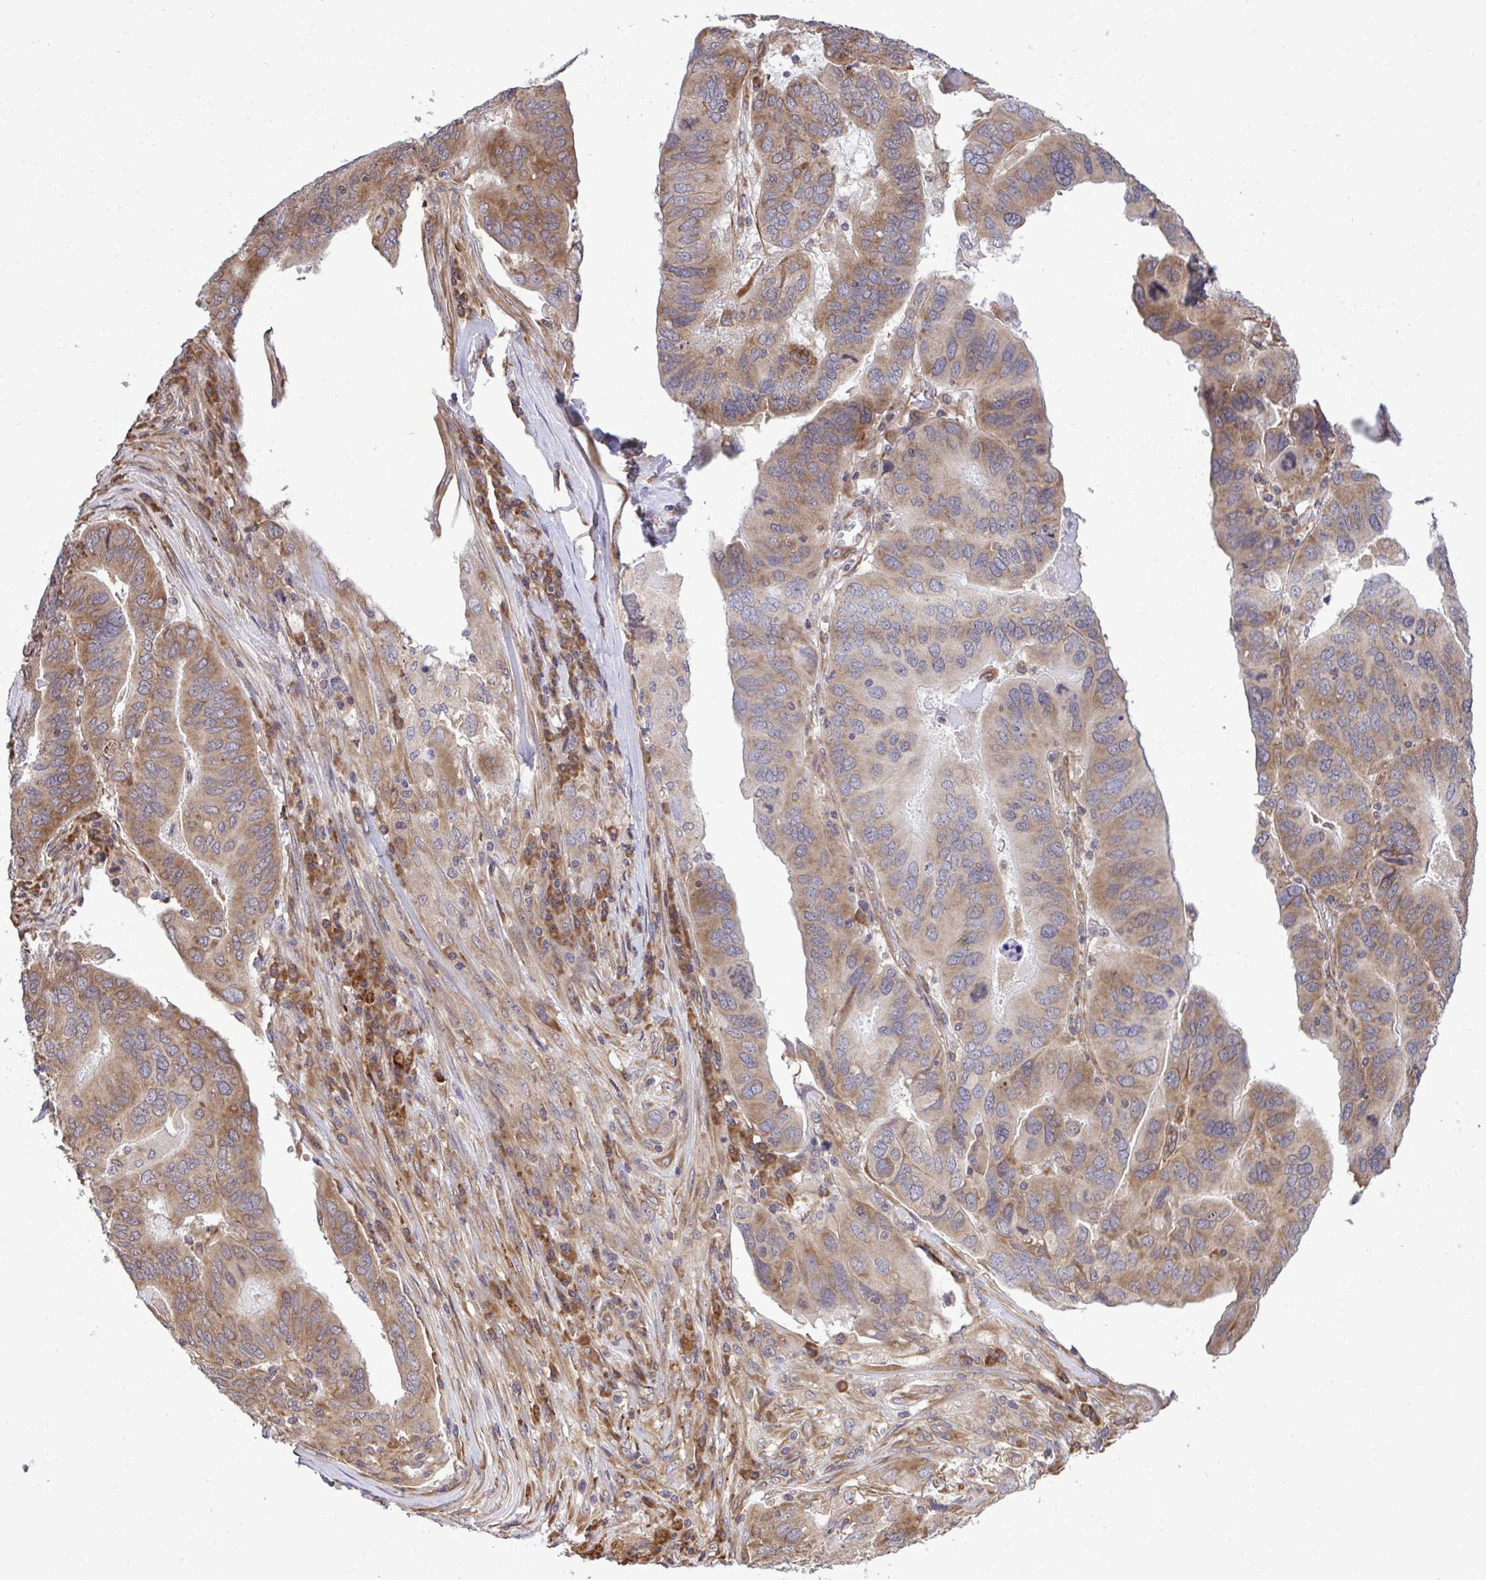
{"staining": {"intensity": "moderate", "quantity": "25%-75%", "location": "cytoplasmic/membranous"}, "tissue": "ovarian cancer", "cell_type": "Tumor cells", "image_type": "cancer", "snomed": [{"axis": "morphology", "description": "Cystadenocarcinoma, serous, NOS"}, {"axis": "topography", "description": "Ovary"}], "caption": "This is a photomicrograph of immunohistochemistry staining of ovarian cancer (serous cystadenocarcinoma), which shows moderate expression in the cytoplasmic/membranous of tumor cells.", "gene": "RPS15", "patient": {"sex": "female", "age": 79}}